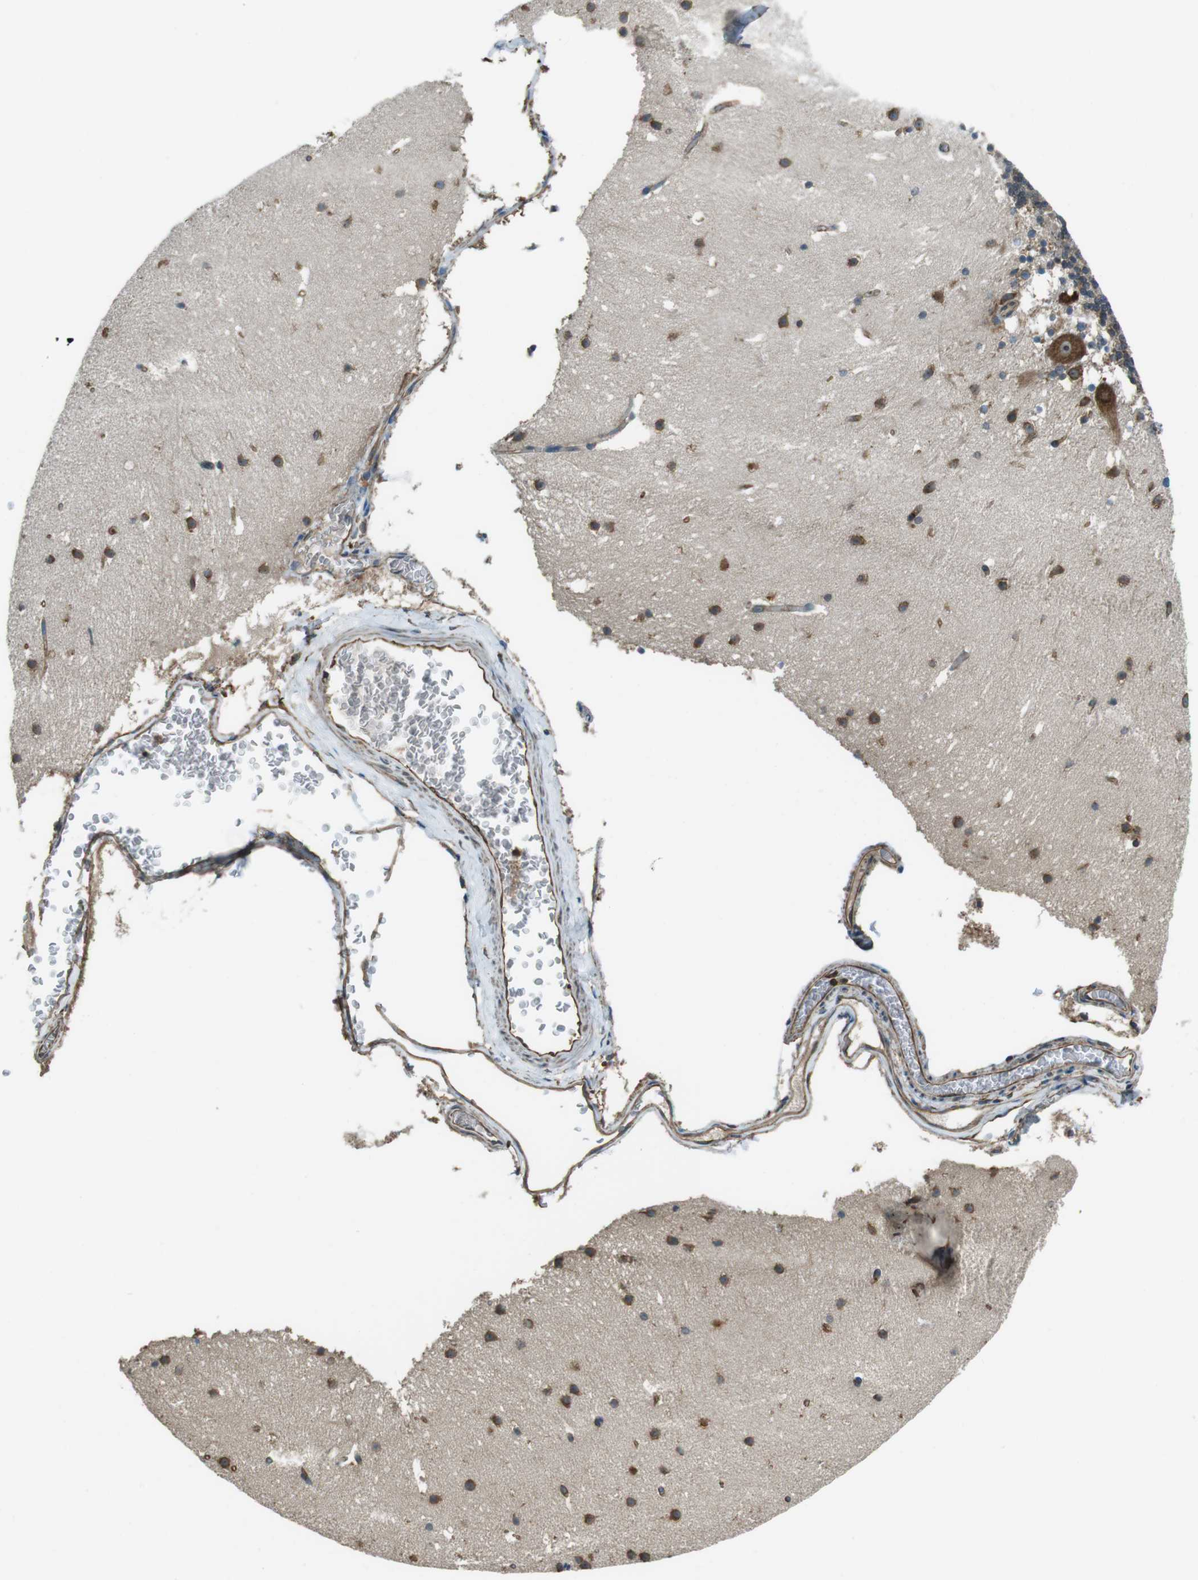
{"staining": {"intensity": "moderate", "quantity": "25%-75%", "location": "cytoplasmic/membranous"}, "tissue": "cerebellum", "cell_type": "Cells in granular layer", "image_type": "normal", "snomed": [{"axis": "morphology", "description": "Normal tissue, NOS"}, {"axis": "topography", "description": "Cerebellum"}], "caption": "Brown immunohistochemical staining in benign cerebellum demonstrates moderate cytoplasmic/membranous expression in about 25%-75% of cells in granular layer. (DAB IHC, brown staining for protein, blue staining for nuclei).", "gene": "PA2G4", "patient": {"sex": "male", "age": 45}}